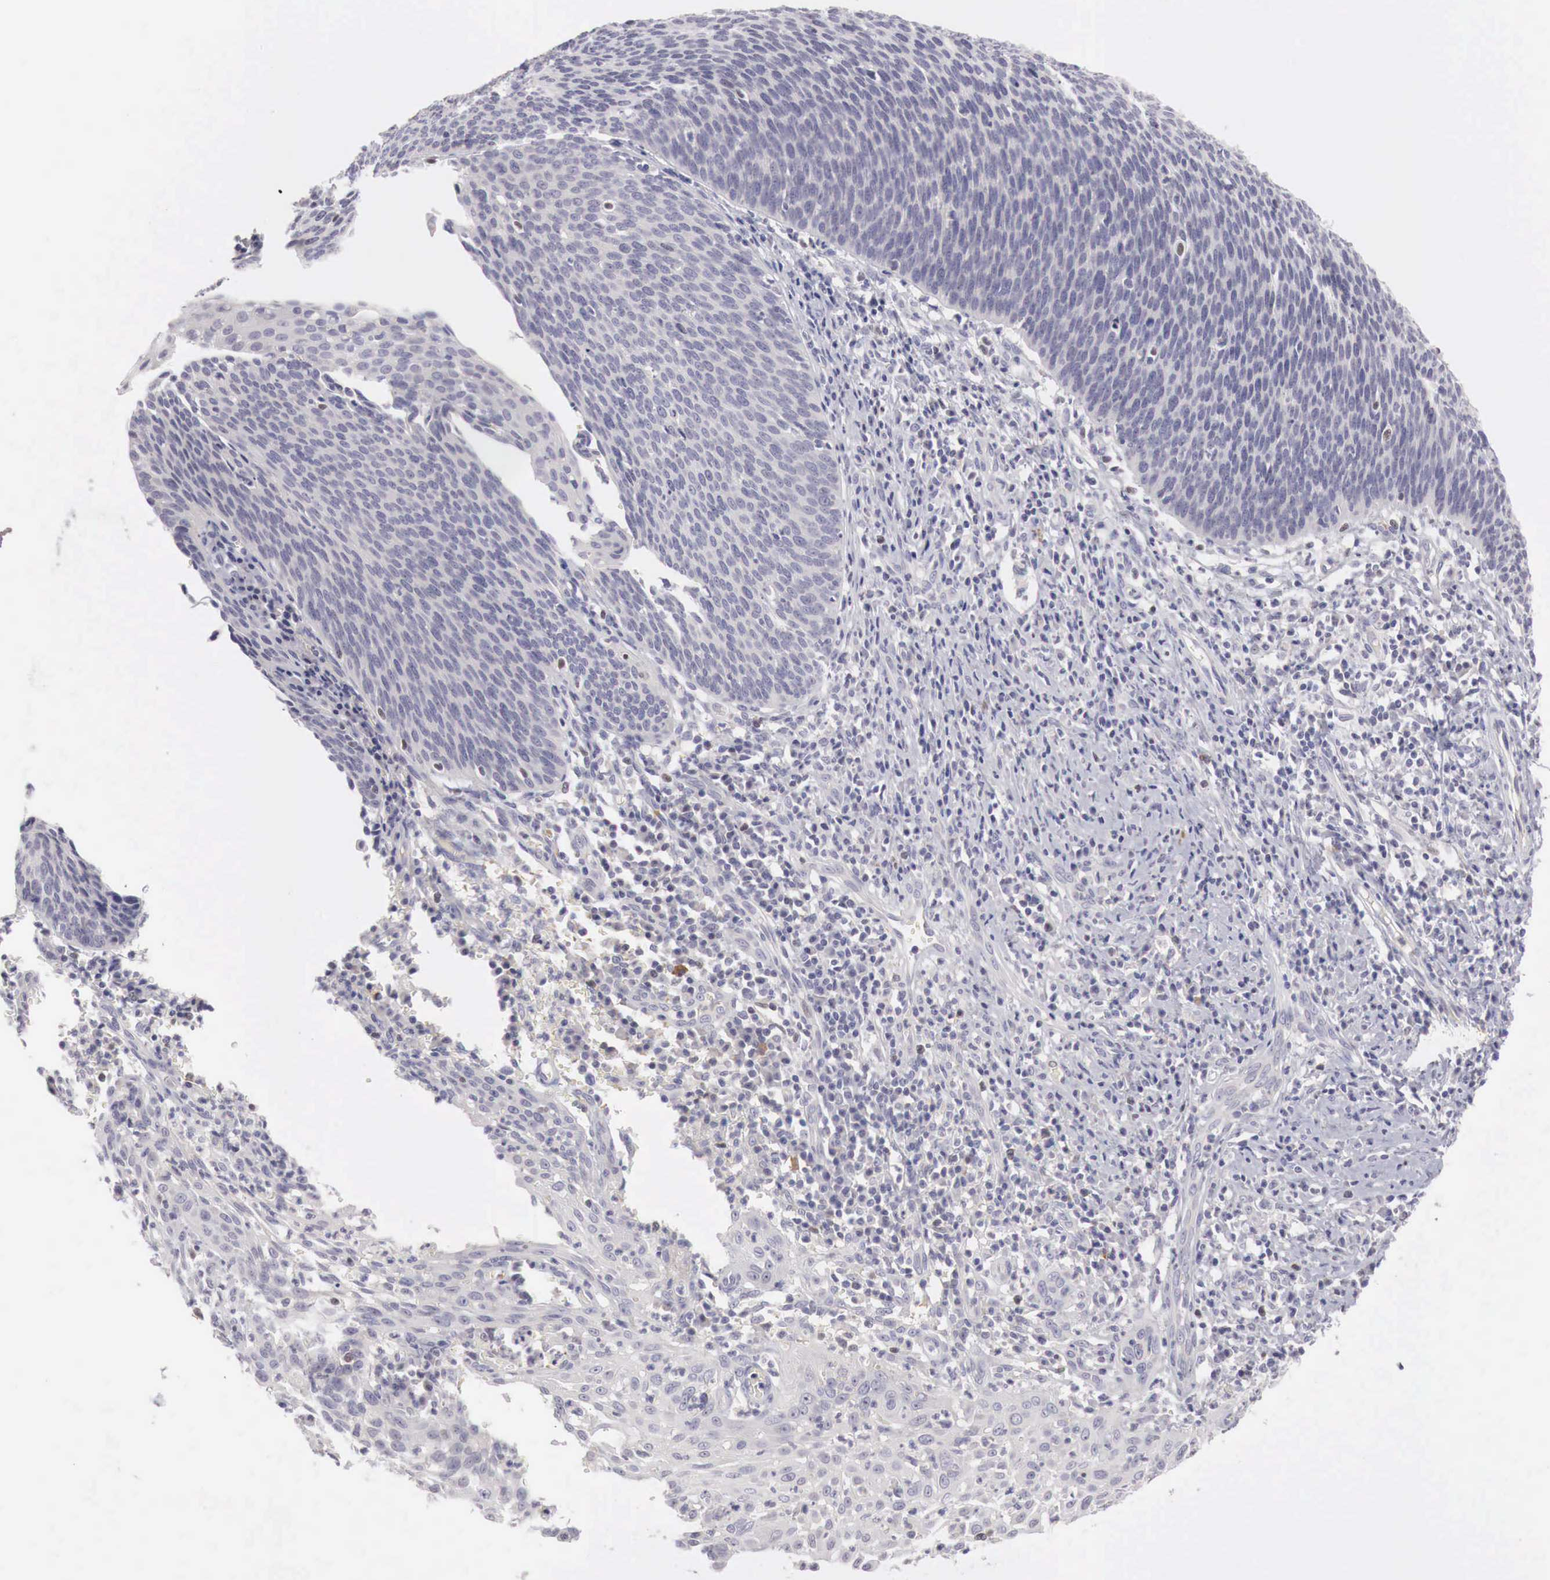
{"staining": {"intensity": "negative", "quantity": "none", "location": "none"}, "tissue": "cervical cancer", "cell_type": "Tumor cells", "image_type": "cancer", "snomed": [{"axis": "morphology", "description": "Squamous cell carcinoma, NOS"}, {"axis": "topography", "description": "Cervix"}], "caption": "A high-resolution photomicrograph shows IHC staining of cervical squamous cell carcinoma, which exhibits no significant staining in tumor cells.", "gene": "GATA1", "patient": {"sex": "female", "age": 41}}